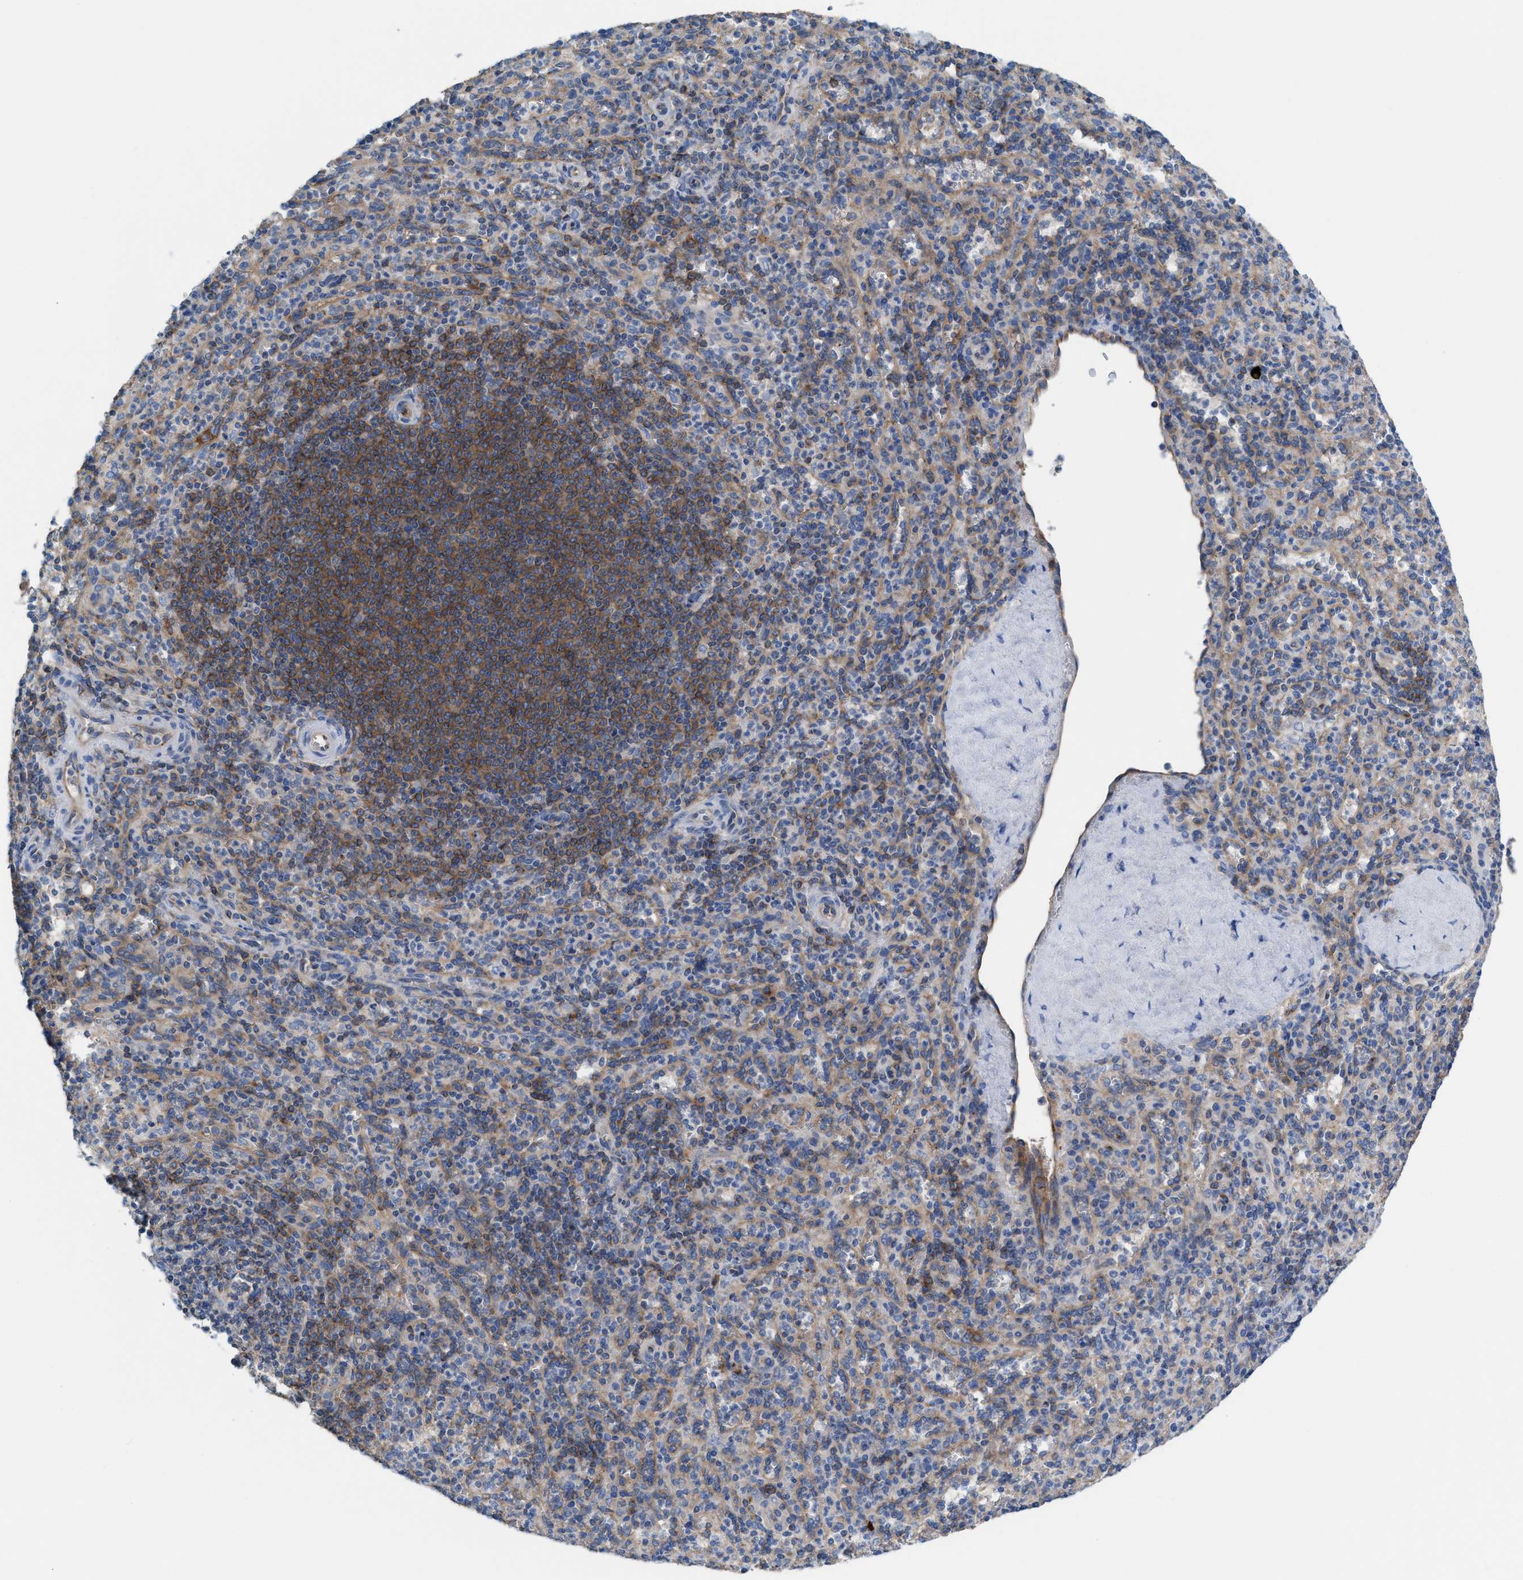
{"staining": {"intensity": "weak", "quantity": "25%-75%", "location": "cytoplasmic/membranous"}, "tissue": "spleen", "cell_type": "Cells in red pulp", "image_type": "normal", "snomed": [{"axis": "morphology", "description": "Normal tissue, NOS"}, {"axis": "topography", "description": "Spleen"}], "caption": "Human spleen stained for a protein (brown) displays weak cytoplasmic/membranous positive expression in about 25%-75% of cells in red pulp.", "gene": "NYAP1", "patient": {"sex": "male", "age": 36}}